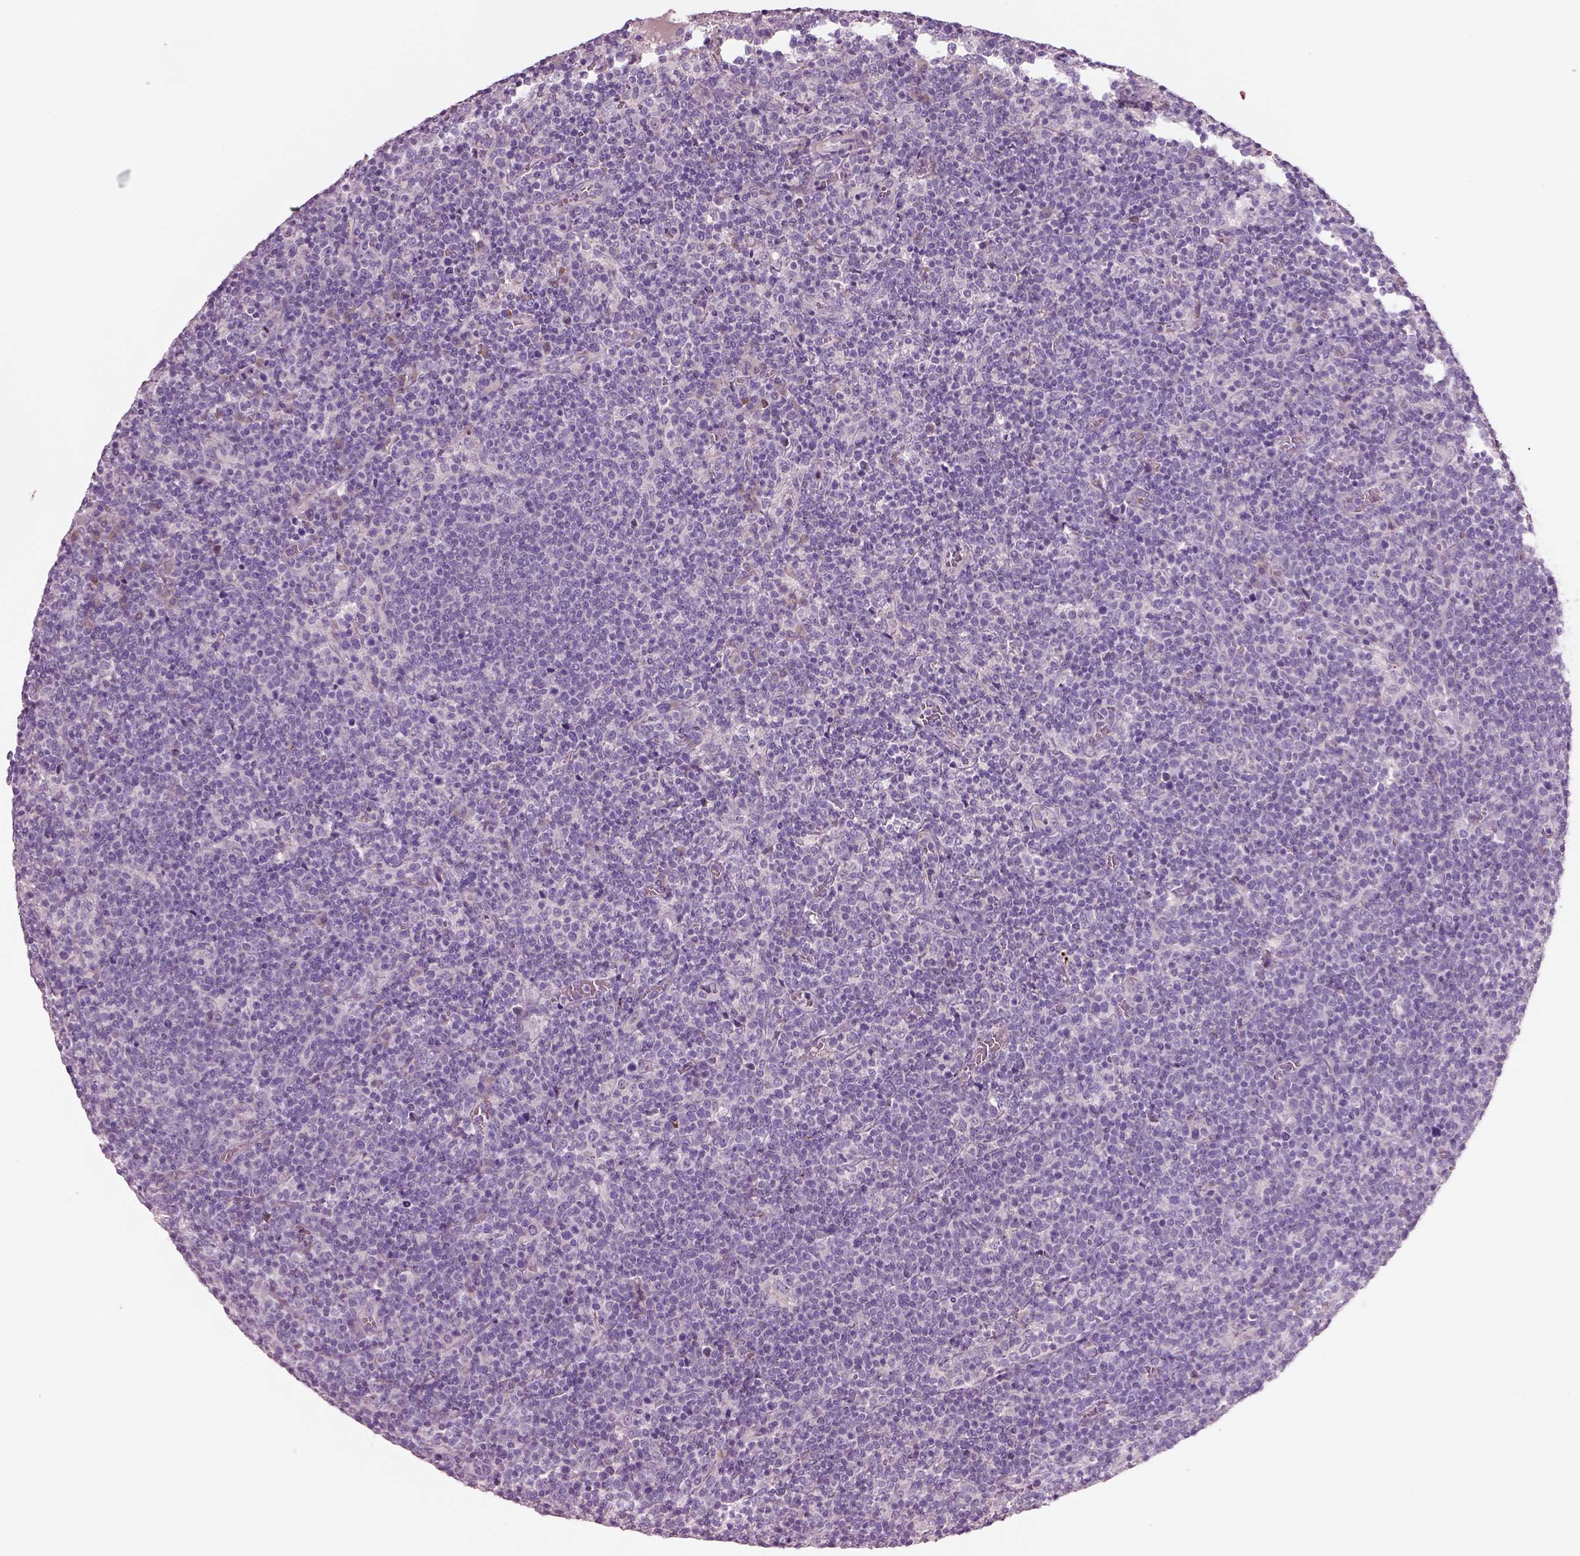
{"staining": {"intensity": "negative", "quantity": "none", "location": "none"}, "tissue": "lymphoma", "cell_type": "Tumor cells", "image_type": "cancer", "snomed": [{"axis": "morphology", "description": "Malignant lymphoma, non-Hodgkin's type, High grade"}, {"axis": "topography", "description": "Lymph node"}], "caption": "This photomicrograph is of malignant lymphoma, non-Hodgkin's type (high-grade) stained with immunohistochemistry (IHC) to label a protein in brown with the nuclei are counter-stained blue. There is no staining in tumor cells.", "gene": "PLPP7", "patient": {"sex": "male", "age": 61}}